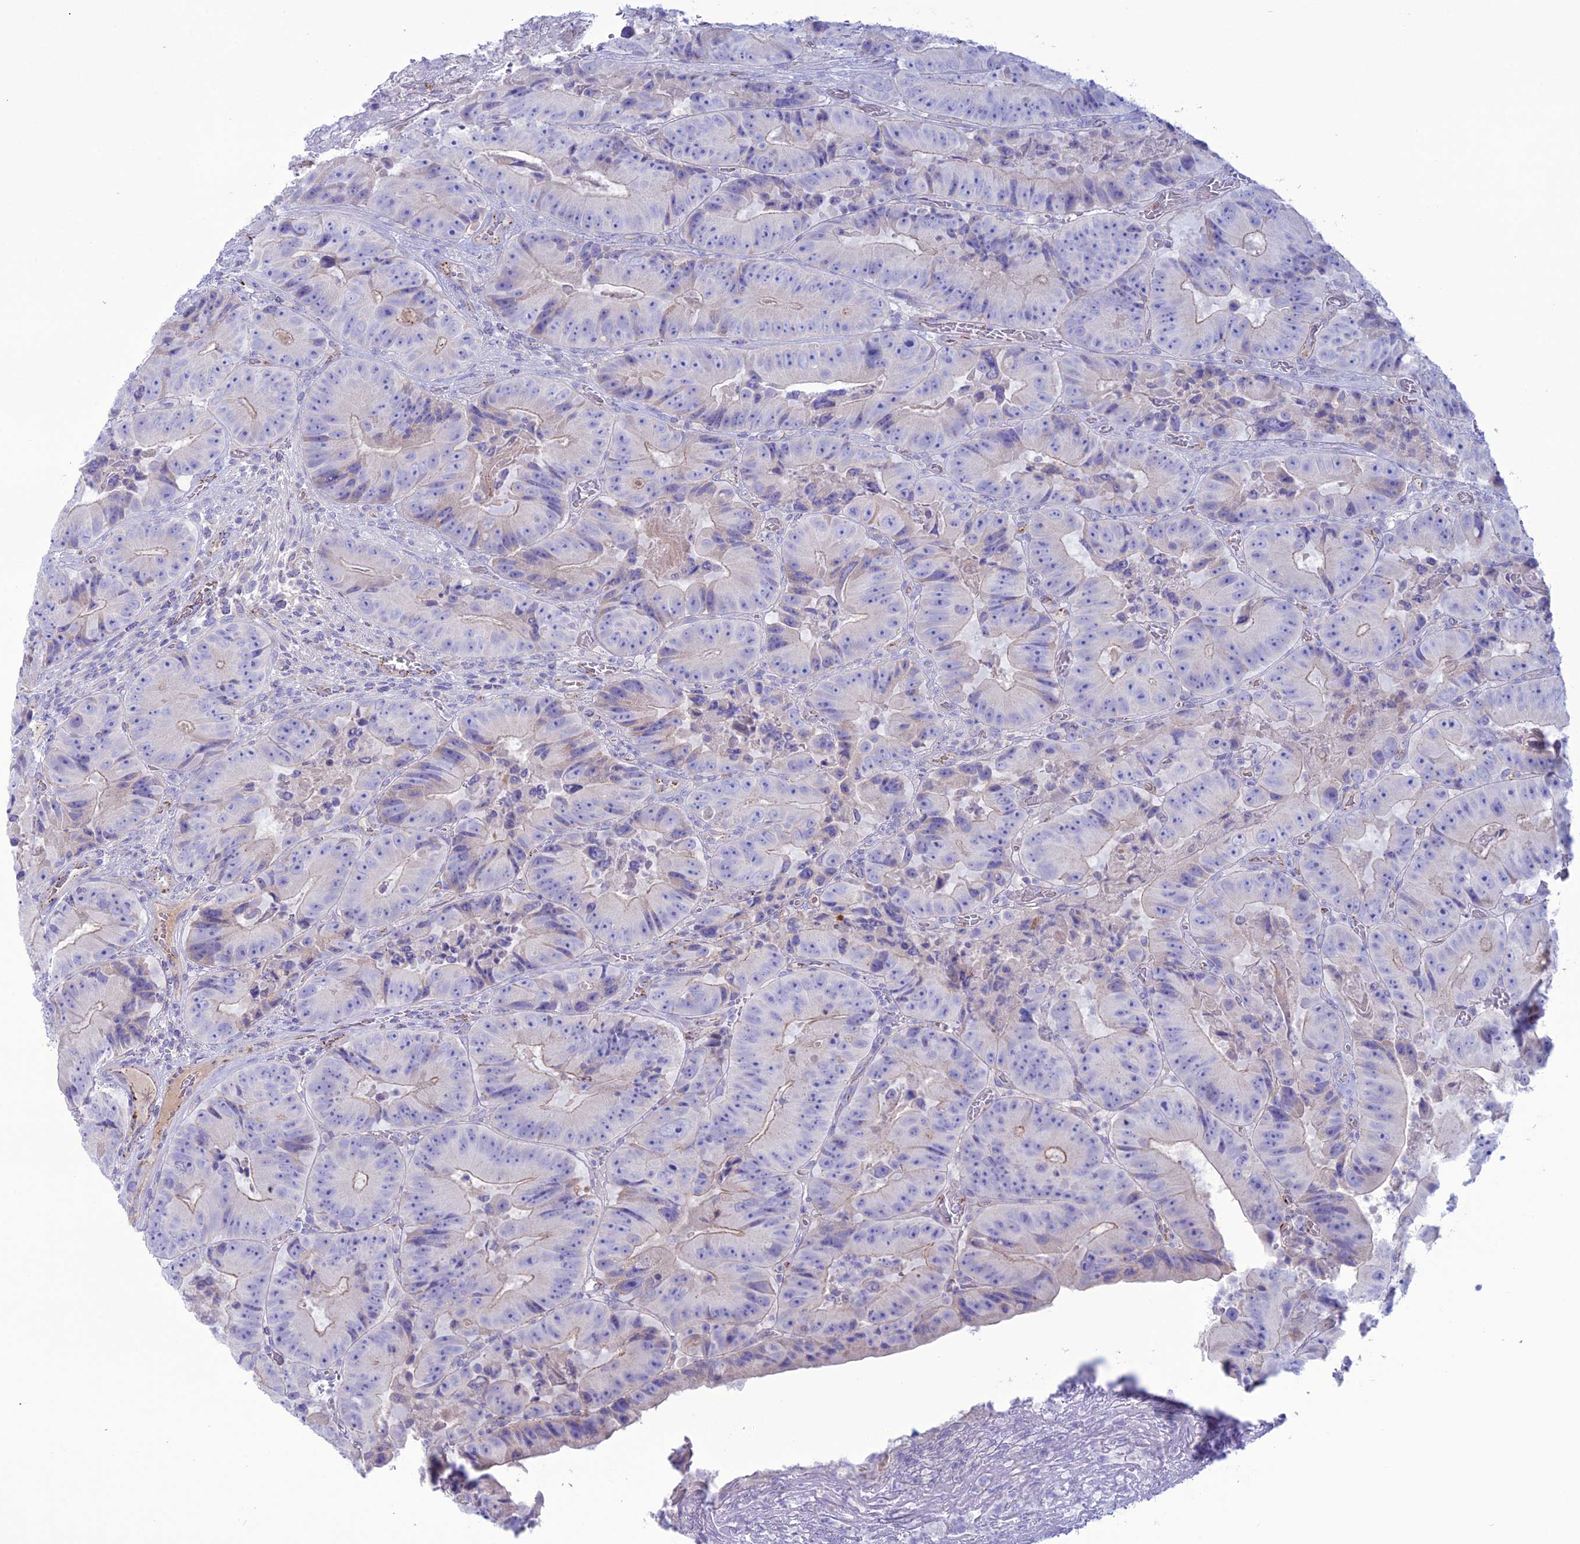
{"staining": {"intensity": "negative", "quantity": "none", "location": "none"}, "tissue": "colorectal cancer", "cell_type": "Tumor cells", "image_type": "cancer", "snomed": [{"axis": "morphology", "description": "Adenocarcinoma, NOS"}, {"axis": "topography", "description": "Colon"}], "caption": "Immunohistochemical staining of colorectal cancer (adenocarcinoma) exhibits no significant positivity in tumor cells.", "gene": "CDC42EP5", "patient": {"sex": "female", "age": 86}}